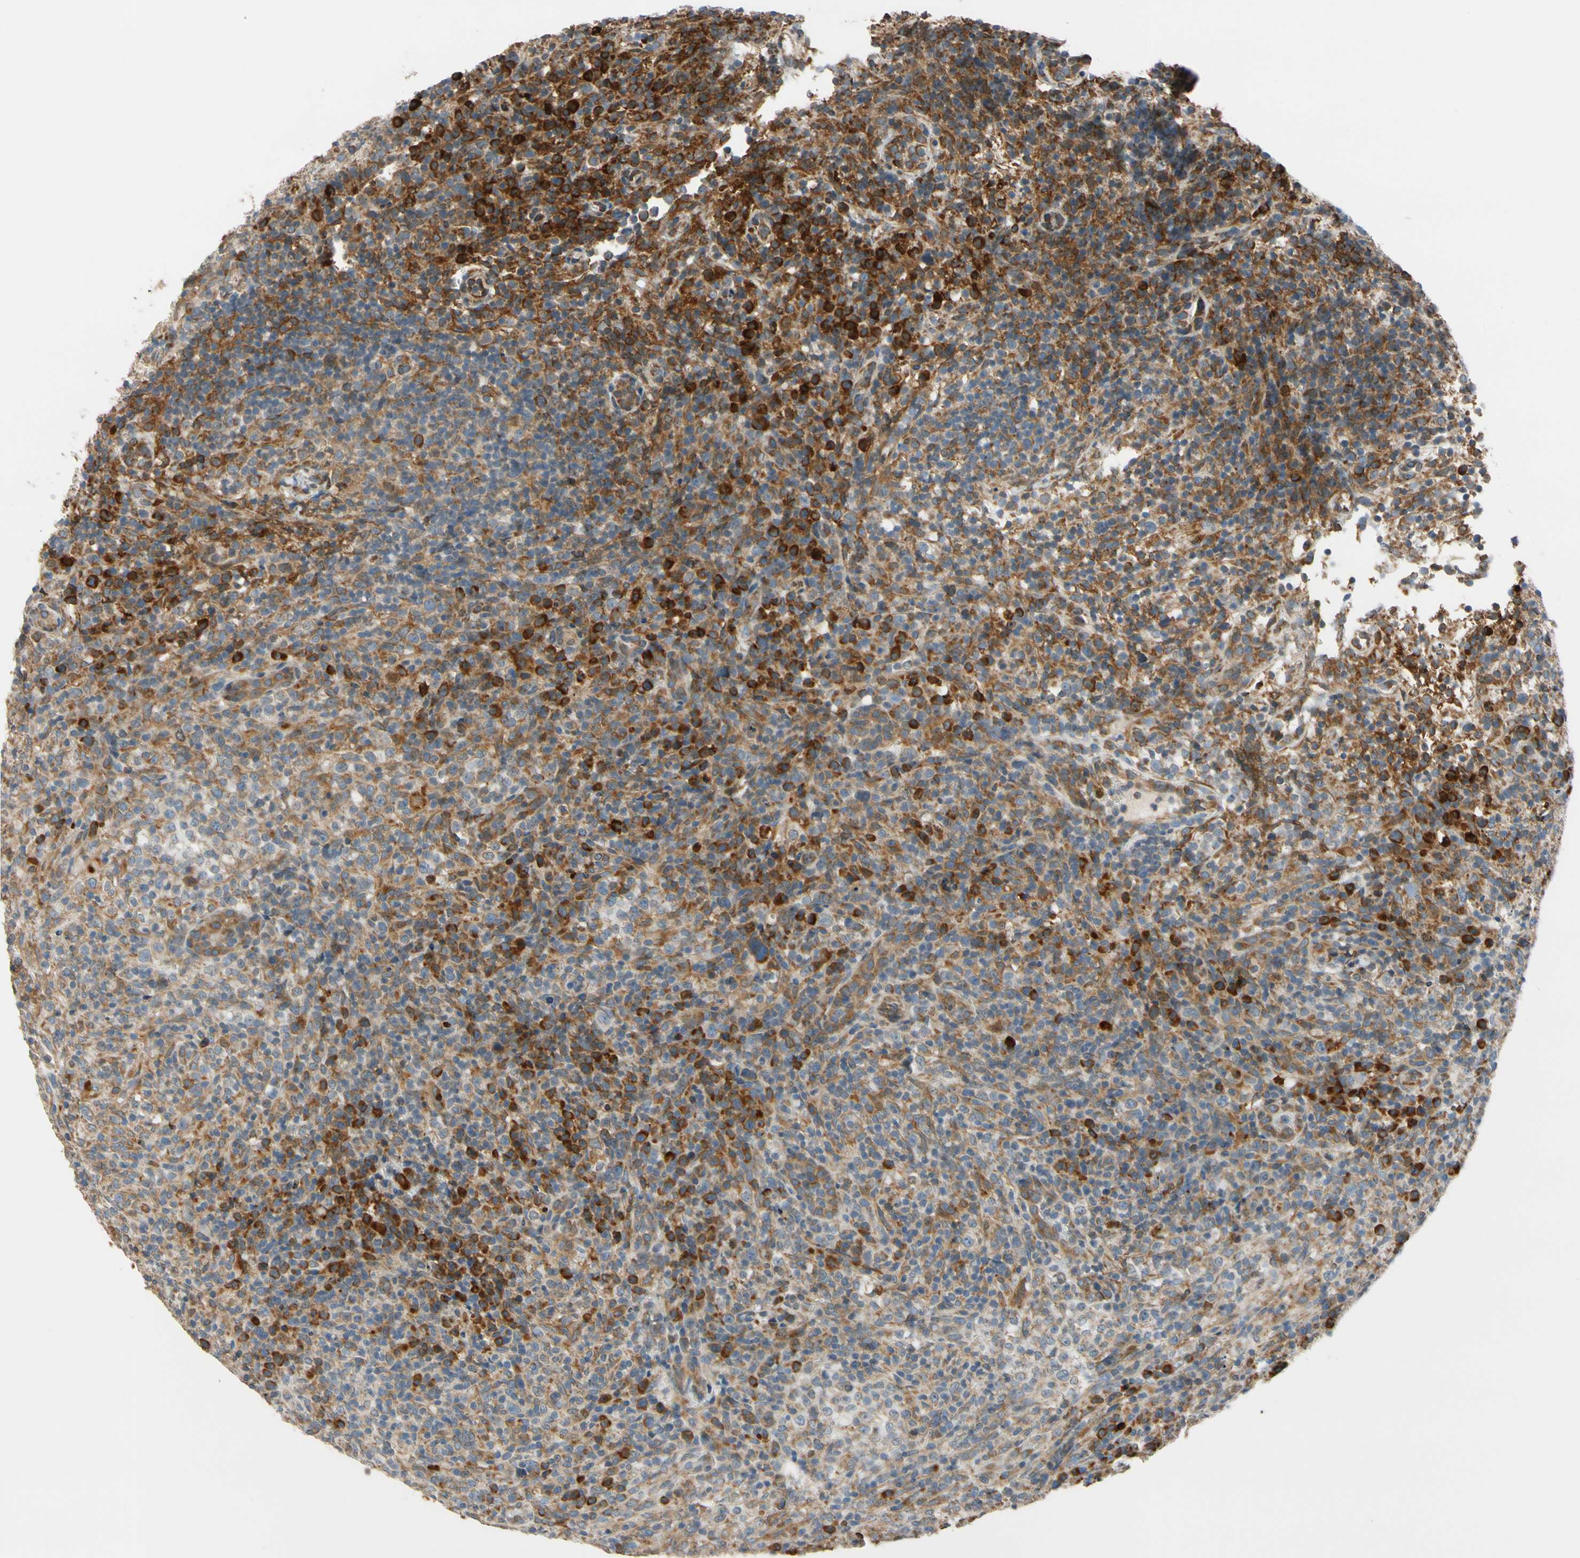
{"staining": {"intensity": "moderate", "quantity": "25%-75%", "location": "cytoplasmic/membranous"}, "tissue": "lymphoma", "cell_type": "Tumor cells", "image_type": "cancer", "snomed": [{"axis": "morphology", "description": "Malignant lymphoma, non-Hodgkin's type, High grade"}, {"axis": "topography", "description": "Lymph node"}], "caption": "Immunohistochemical staining of human malignant lymphoma, non-Hodgkin's type (high-grade) shows medium levels of moderate cytoplasmic/membranous protein expression in about 25%-75% of tumor cells.", "gene": "RPN2", "patient": {"sex": "female", "age": 76}}